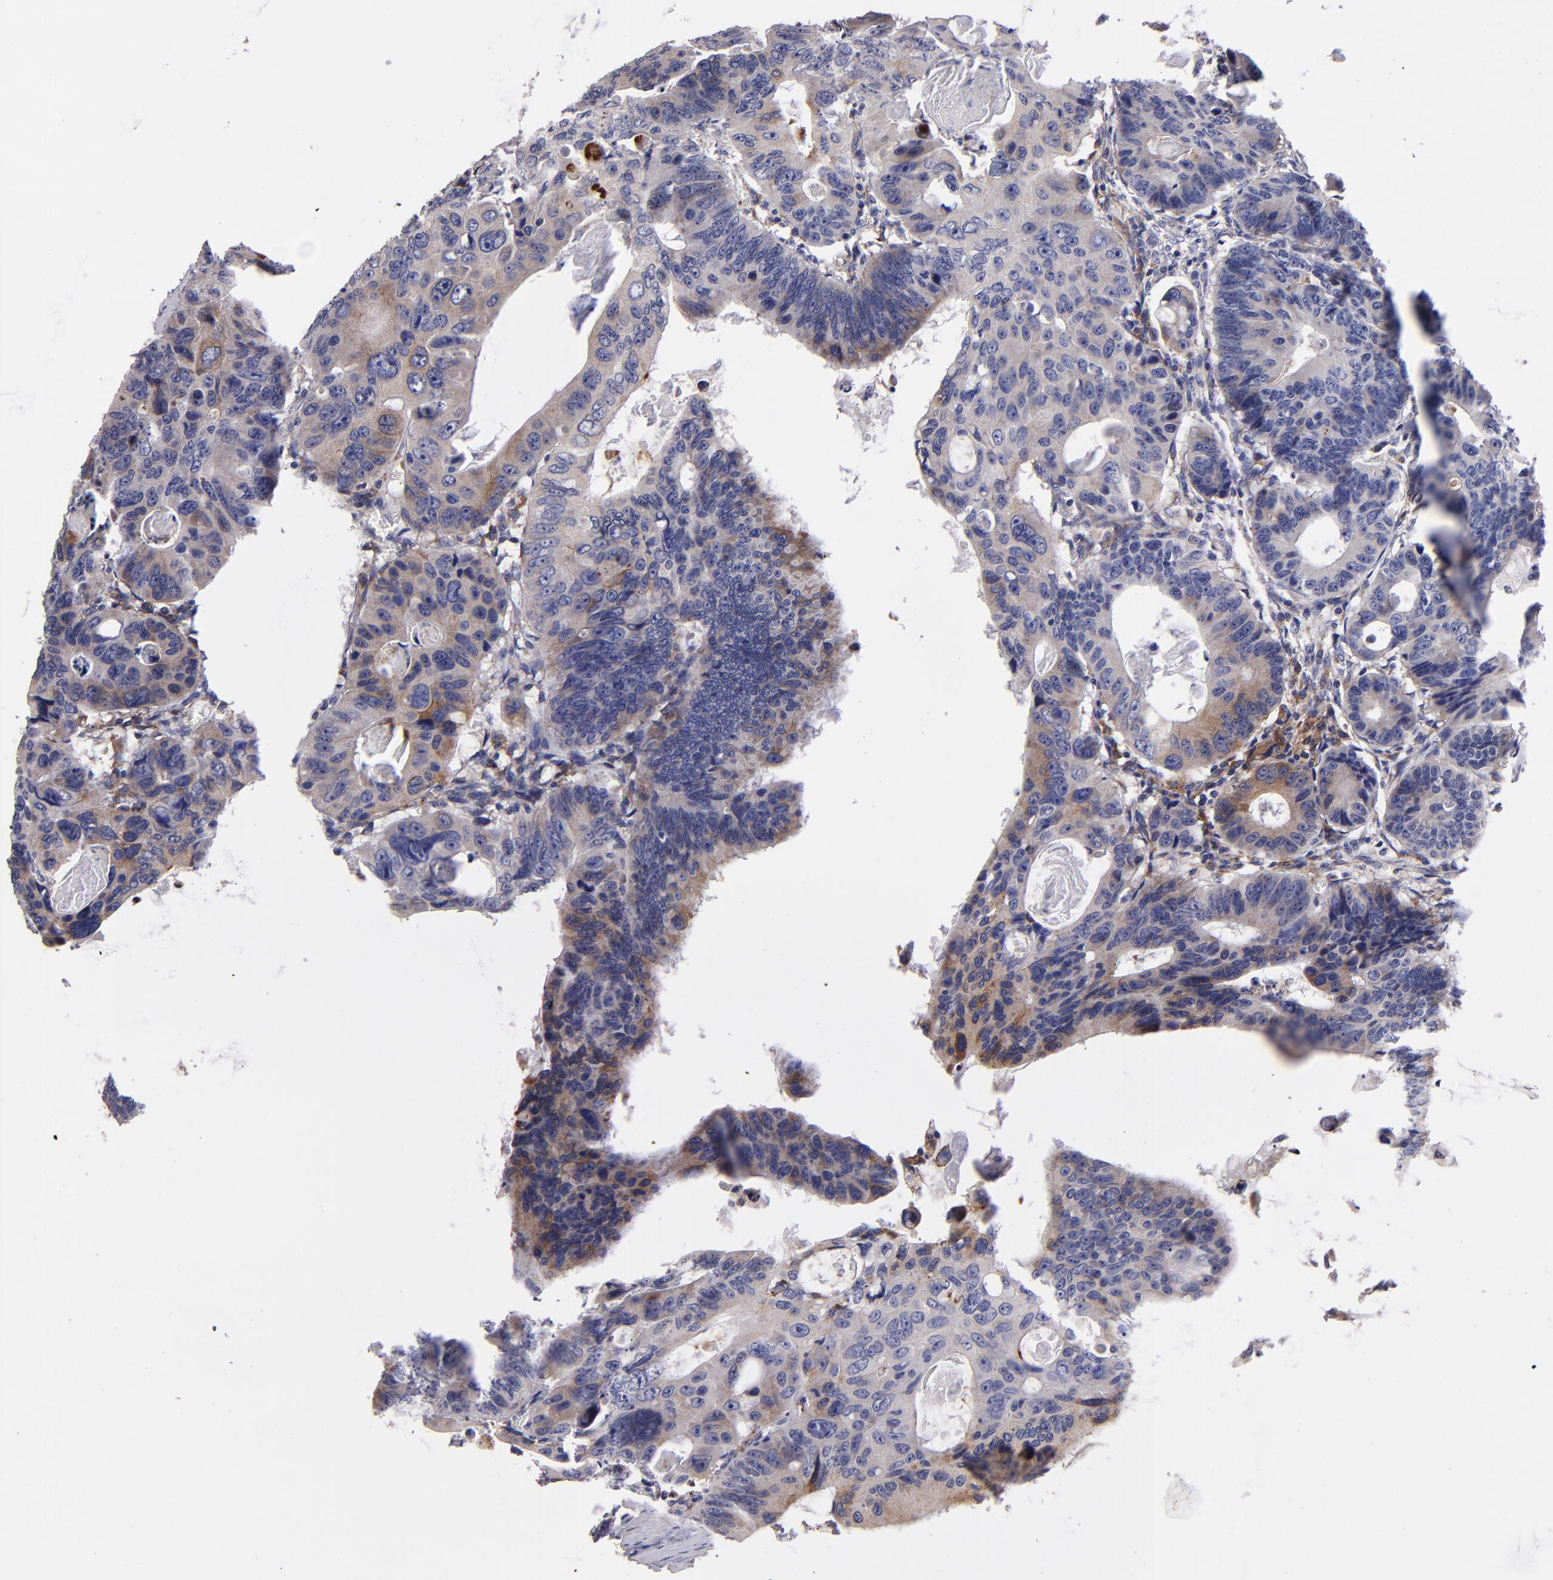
{"staining": {"intensity": "moderate", "quantity": "<25%", "location": "cytoplasmic/membranous"}, "tissue": "colorectal cancer", "cell_type": "Tumor cells", "image_type": "cancer", "snomed": [{"axis": "morphology", "description": "Adenocarcinoma, NOS"}, {"axis": "topography", "description": "Colon"}], "caption": "A brown stain shows moderate cytoplasmic/membranous positivity of a protein in human colorectal cancer tumor cells. The staining was performed using DAB, with brown indicating positive protein expression. Nuclei are stained blue with hematoxylin.", "gene": "IFIH1", "patient": {"sex": "female", "age": 55}}